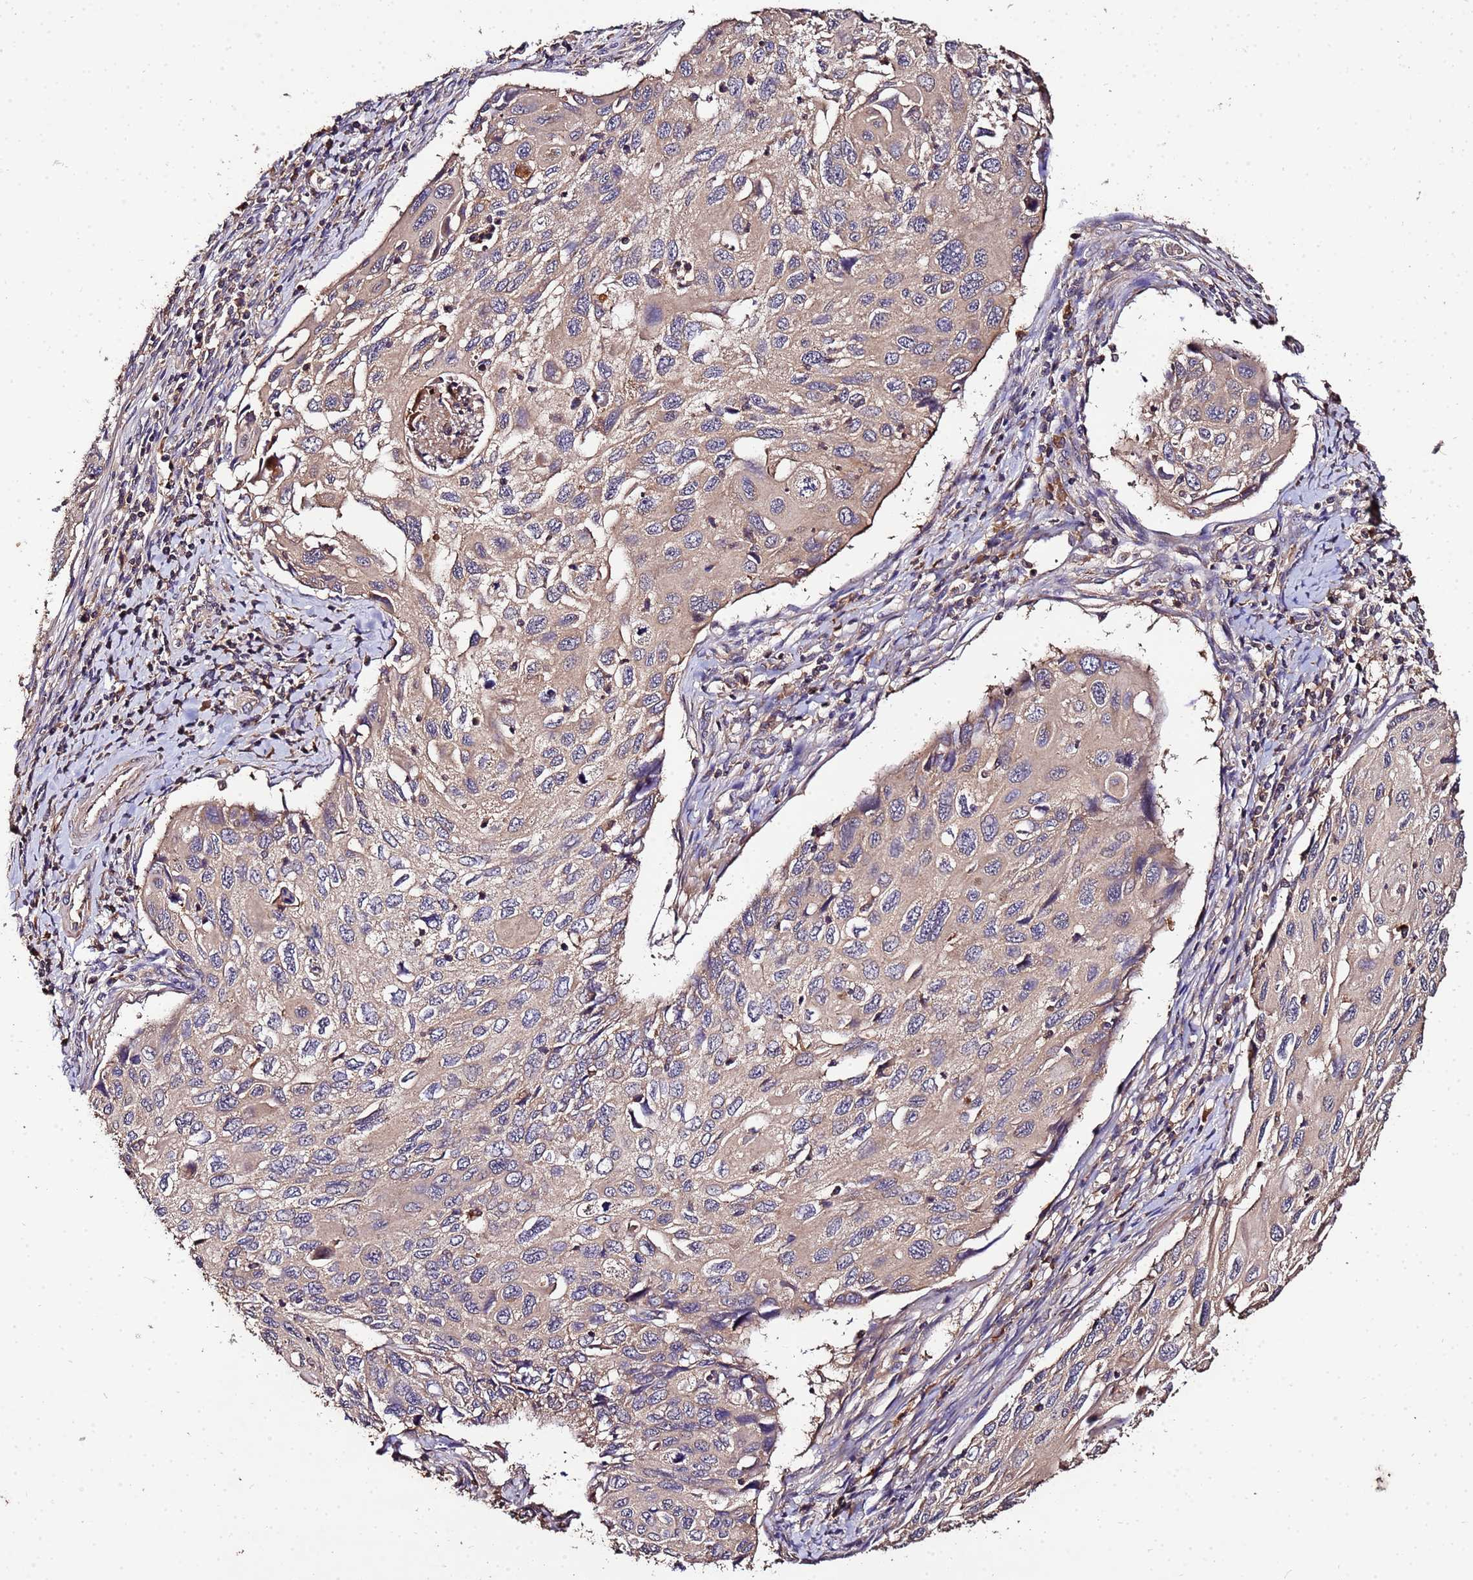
{"staining": {"intensity": "negative", "quantity": "none", "location": "none"}, "tissue": "cervical cancer", "cell_type": "Tumor cells", "image_type": "cancer", "snomed": [{"axis": "morphology", "description": "Squamous cell carcinoma, NOS"}, {"axis": "topography", "description": "Cervix"}], "caption": "Immunohistochemistry (IHC) photomicrograph of human cervical cancer (squamous cell carcinoma) stained for a protein (brown), which exhibits no staining in tumor cells. (DAB (3,3'-diaminobenzidine) immunohistochemistry (IHC) visualized using brightfield microscopy, high magnification).", "gene": "MTERF1", "patient": {"sex": "female", "age": 70}}